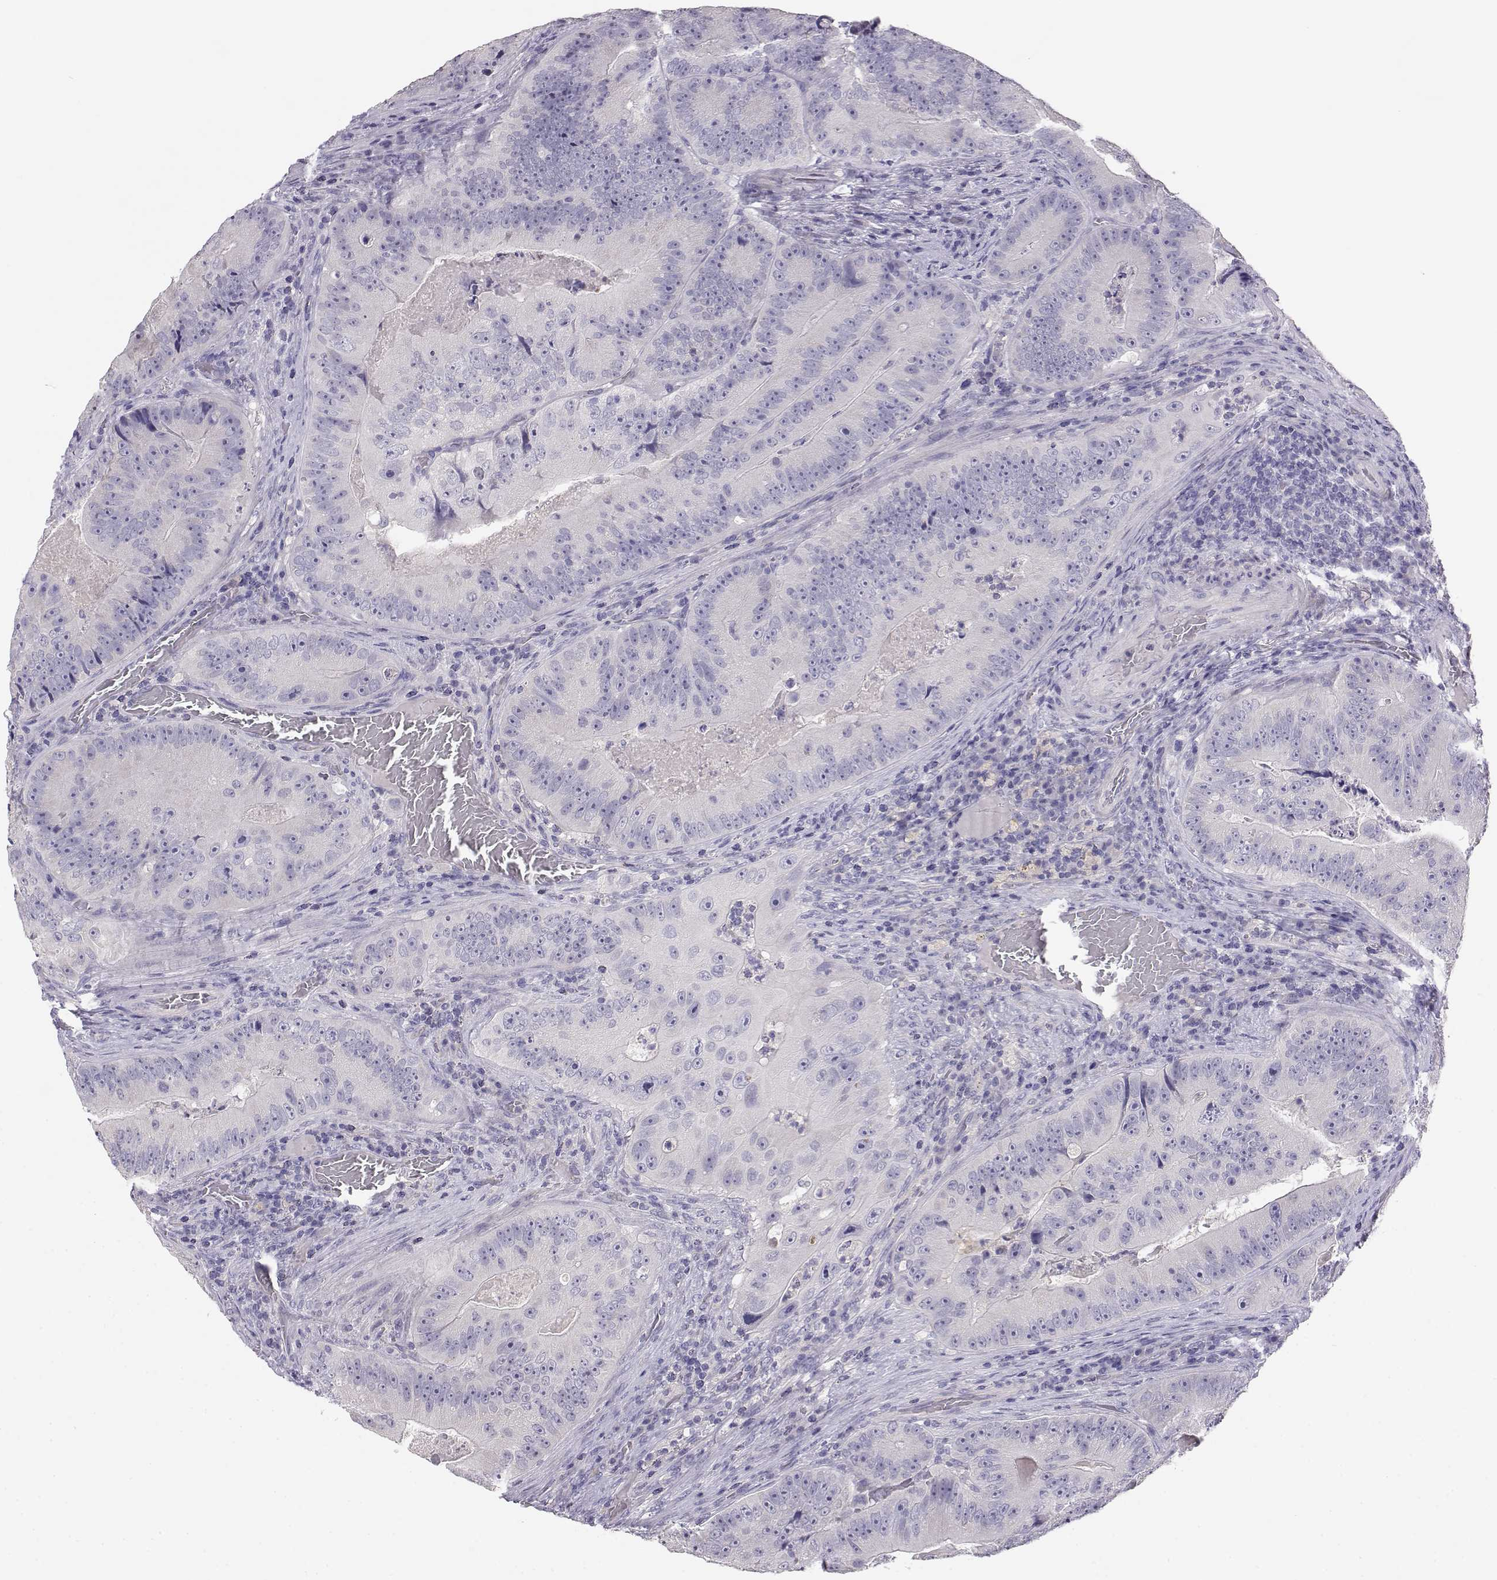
{"staining": {"intensity": "negative", "quantity": "none", "location": "none"}, "tissue": "colorectal cancer", "cell_type": "Tumor cells", "image_type": "cancer", "snomed": [{"axis": "morphology", "description": "Adenocarcinoma, NOS"}, {"axis": "topography", "description": "Colon"}], "caption": "High magnification brightfield microscopy of colorectal cancer (adenocarcinoma) stained with DAB (3,3'-diaminobenzidine) (brown) and counterstained with hematoxylin (blue): tumor cells show no significant staining.", "gene": "ENDOU", "patient": {"sex": "female", "age": 86}}